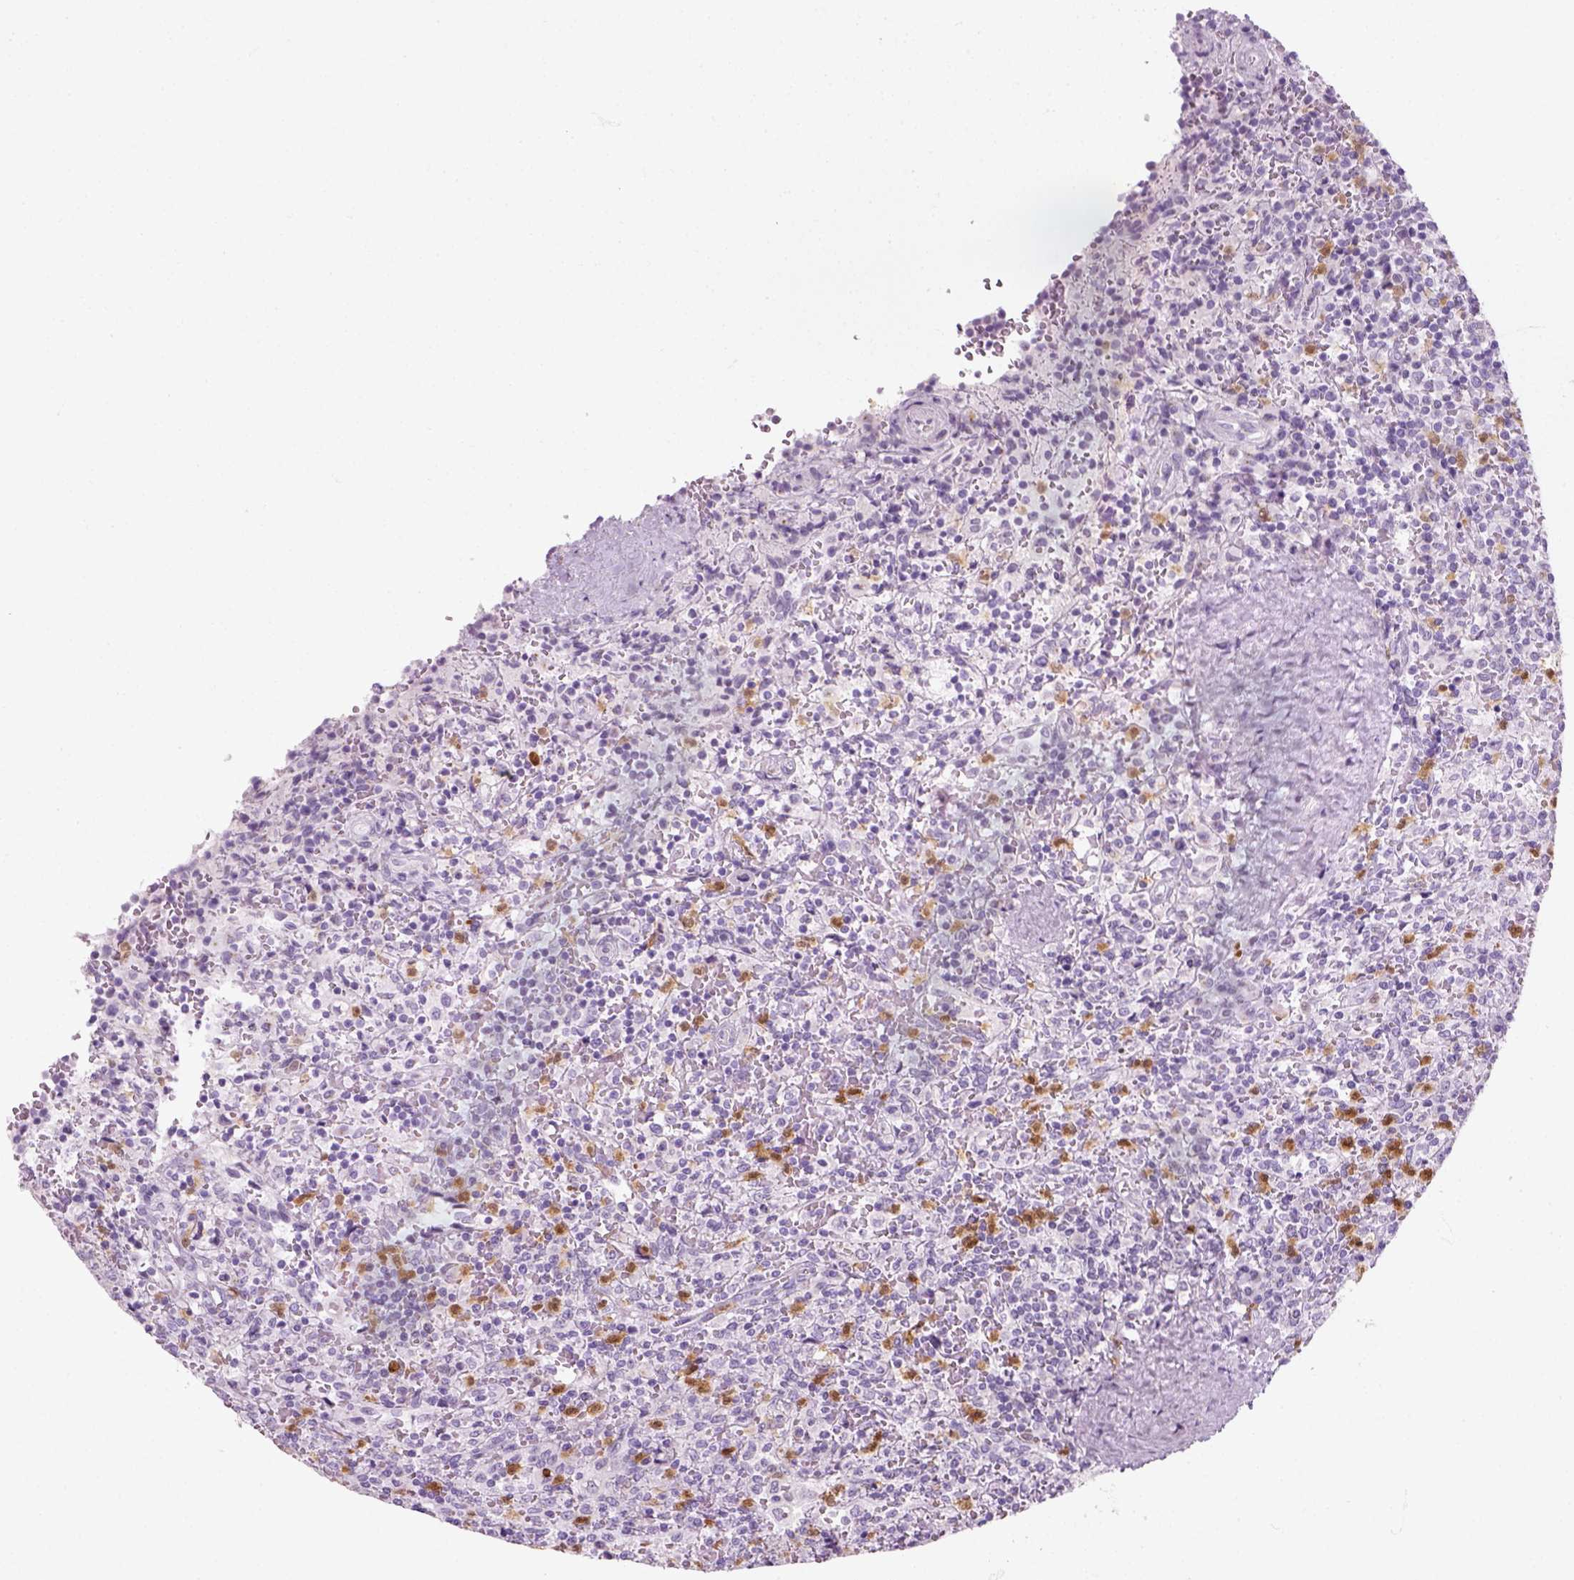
{"staining": {"intensity": "negative", "quantity": "none", "location": "none"}, "tissue": "lymphoma", "cell_type": "Tumor cells", "image_type": "cancer", "snomed": [{"axis": "morphology", "description": "Malignant lymphoma, non-Hodgkin's type, Low grade"}, {"axis": "topography", "description": "Spleen"}], "caption": "There is no significant staining in tumor cells of lymphoma.", "gene": "IL4", "patient": {"sex": "male", "age": 62}}